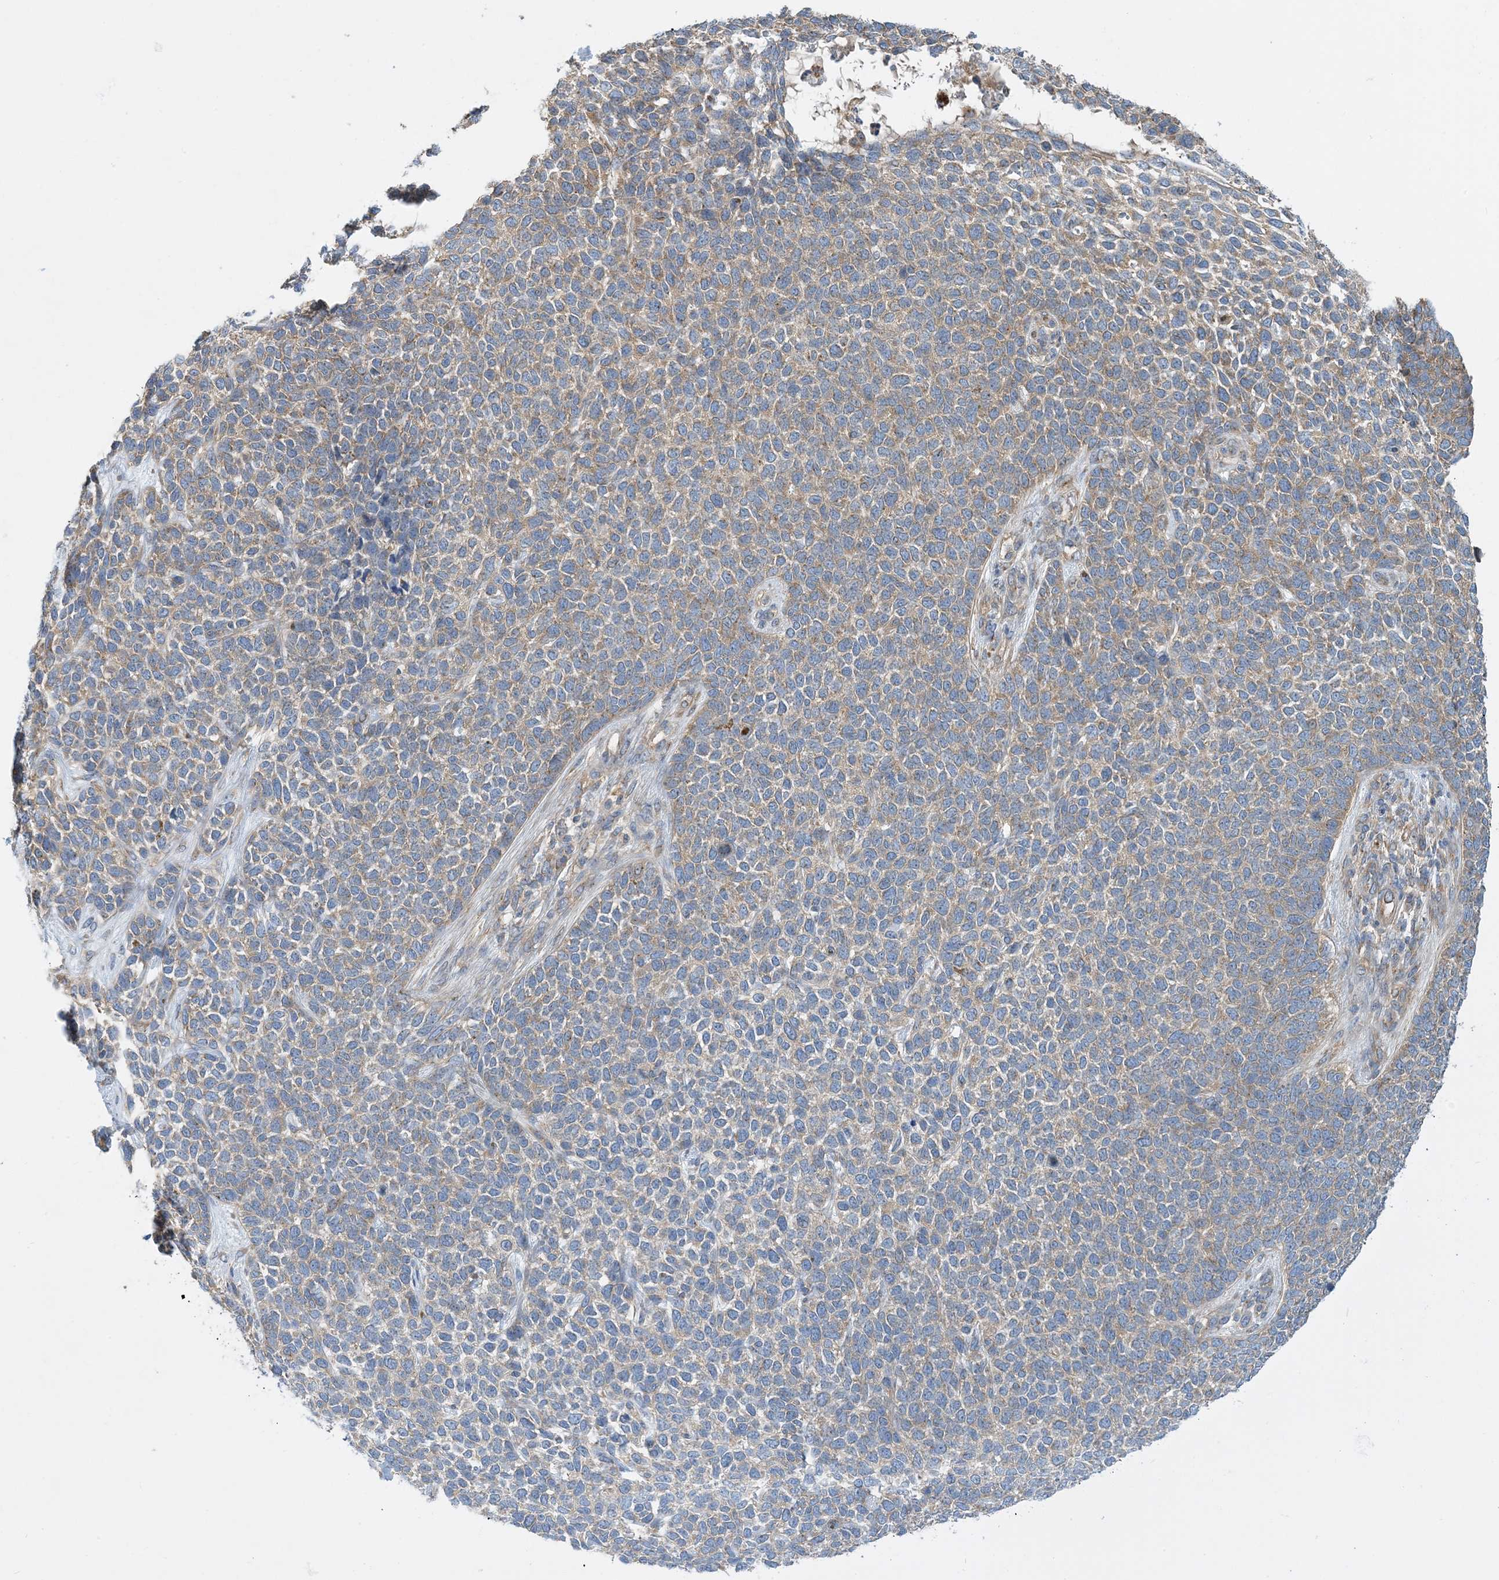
{"staining": {"intensity": "weak", "quantity": ">75%", "location": "cytoplasmic/membranous"}, "tissue": "skin cancer", "cell_type": "Tumor cells", "image_type": "cancer", "snomed": [{"axis": "morphology", "description": "Basal cell carcinoma"}, {"axis": "topography", "description": "Skin"}], "caption": "This micrograph exhibits skin basal cell carcinoma stained with immunohistochemistry (IHC) to label a protein in brown. The cytoplasmic/membranous of tumor cells show weak positivity for the protein. Nuclei are counter-stained blue.", "gene": "SIDT1", "patient": {"sex": "female", "age": 84}}